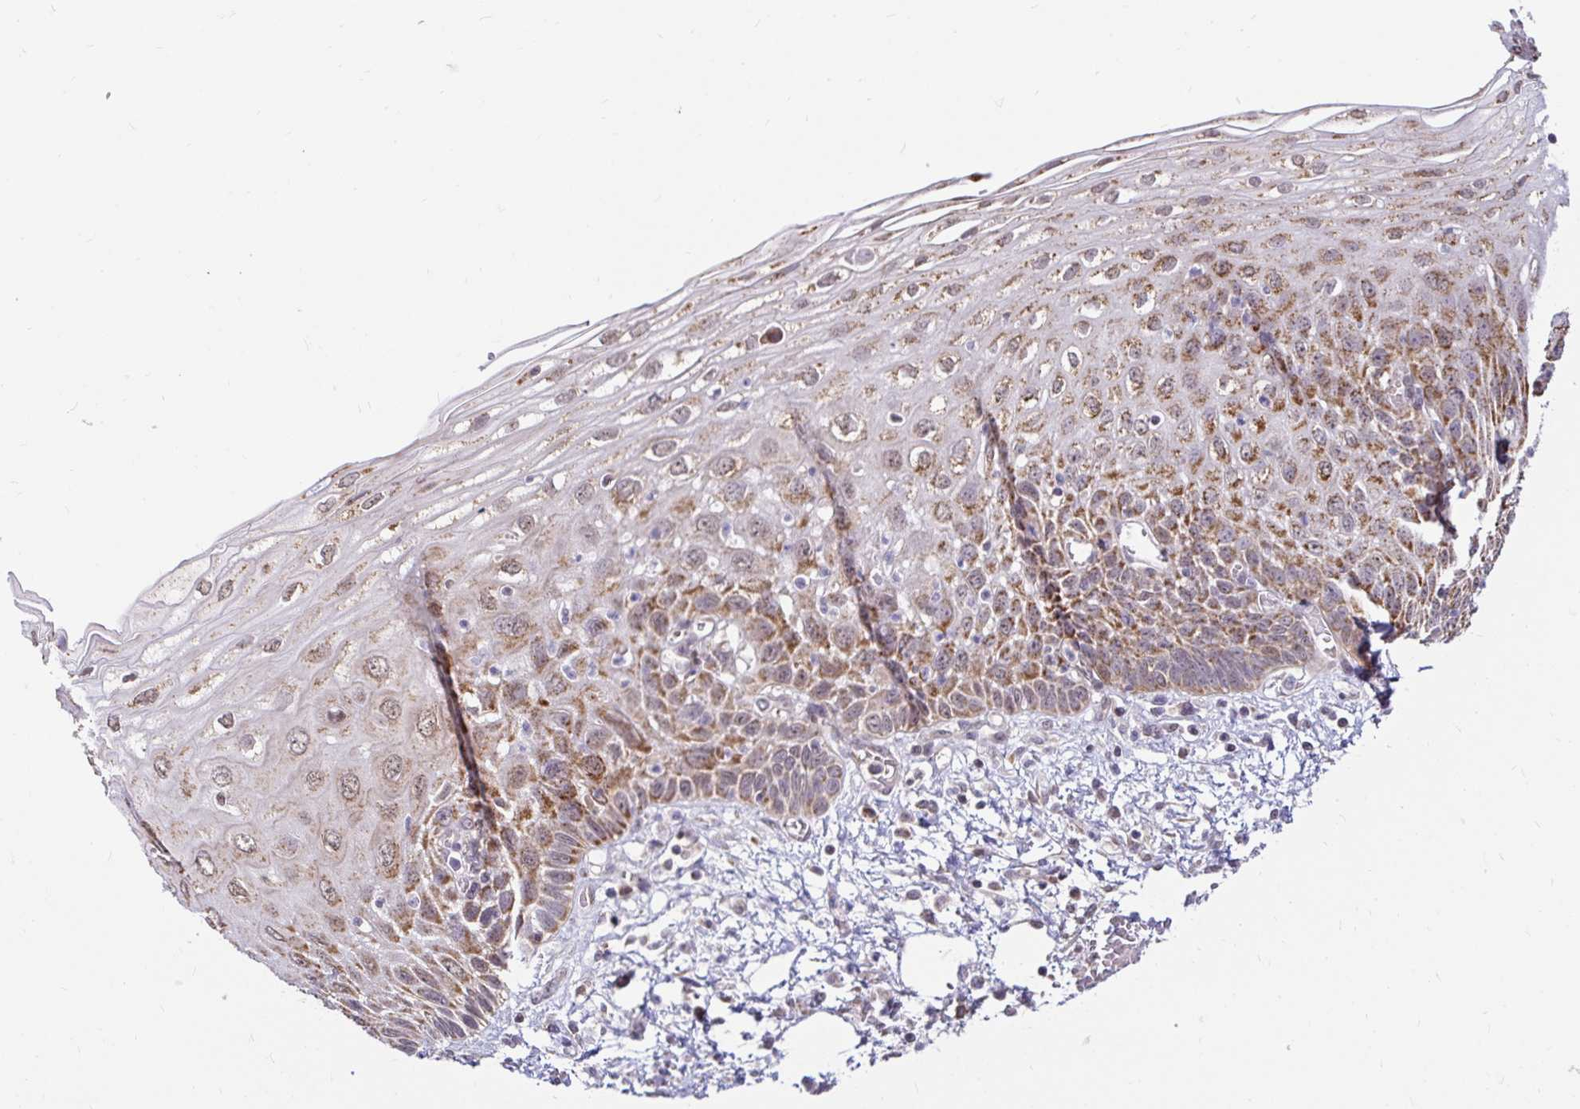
{"staining": {"intensity": "moderate", "quantity": ">75%", "location": "cytoplasmic/membranous"}, "tissue": "esophagus", "cell_type": "Squamous epithelial cells", "image_type": "normal", "snomed": [{"axis": "morphology", "description": "Normal tissue, NOS"}, {"axis": "morphology", "description": "Adenocarcinoma, NOS"}, {"axis": "topography", "description": "Esophagus"}], "caption": "This photomicrograph demonstrates unremarkable esophagus stained with immunohistochemistry (IHC) to label a protein in brown. The cytoplasmic/membranous of squamous epithelial cells show moderate positivity for the protein. Nuclei are counter-stained blue.", "gene": "TIMM50", "patient": {"sex": "male", "age": 81}}